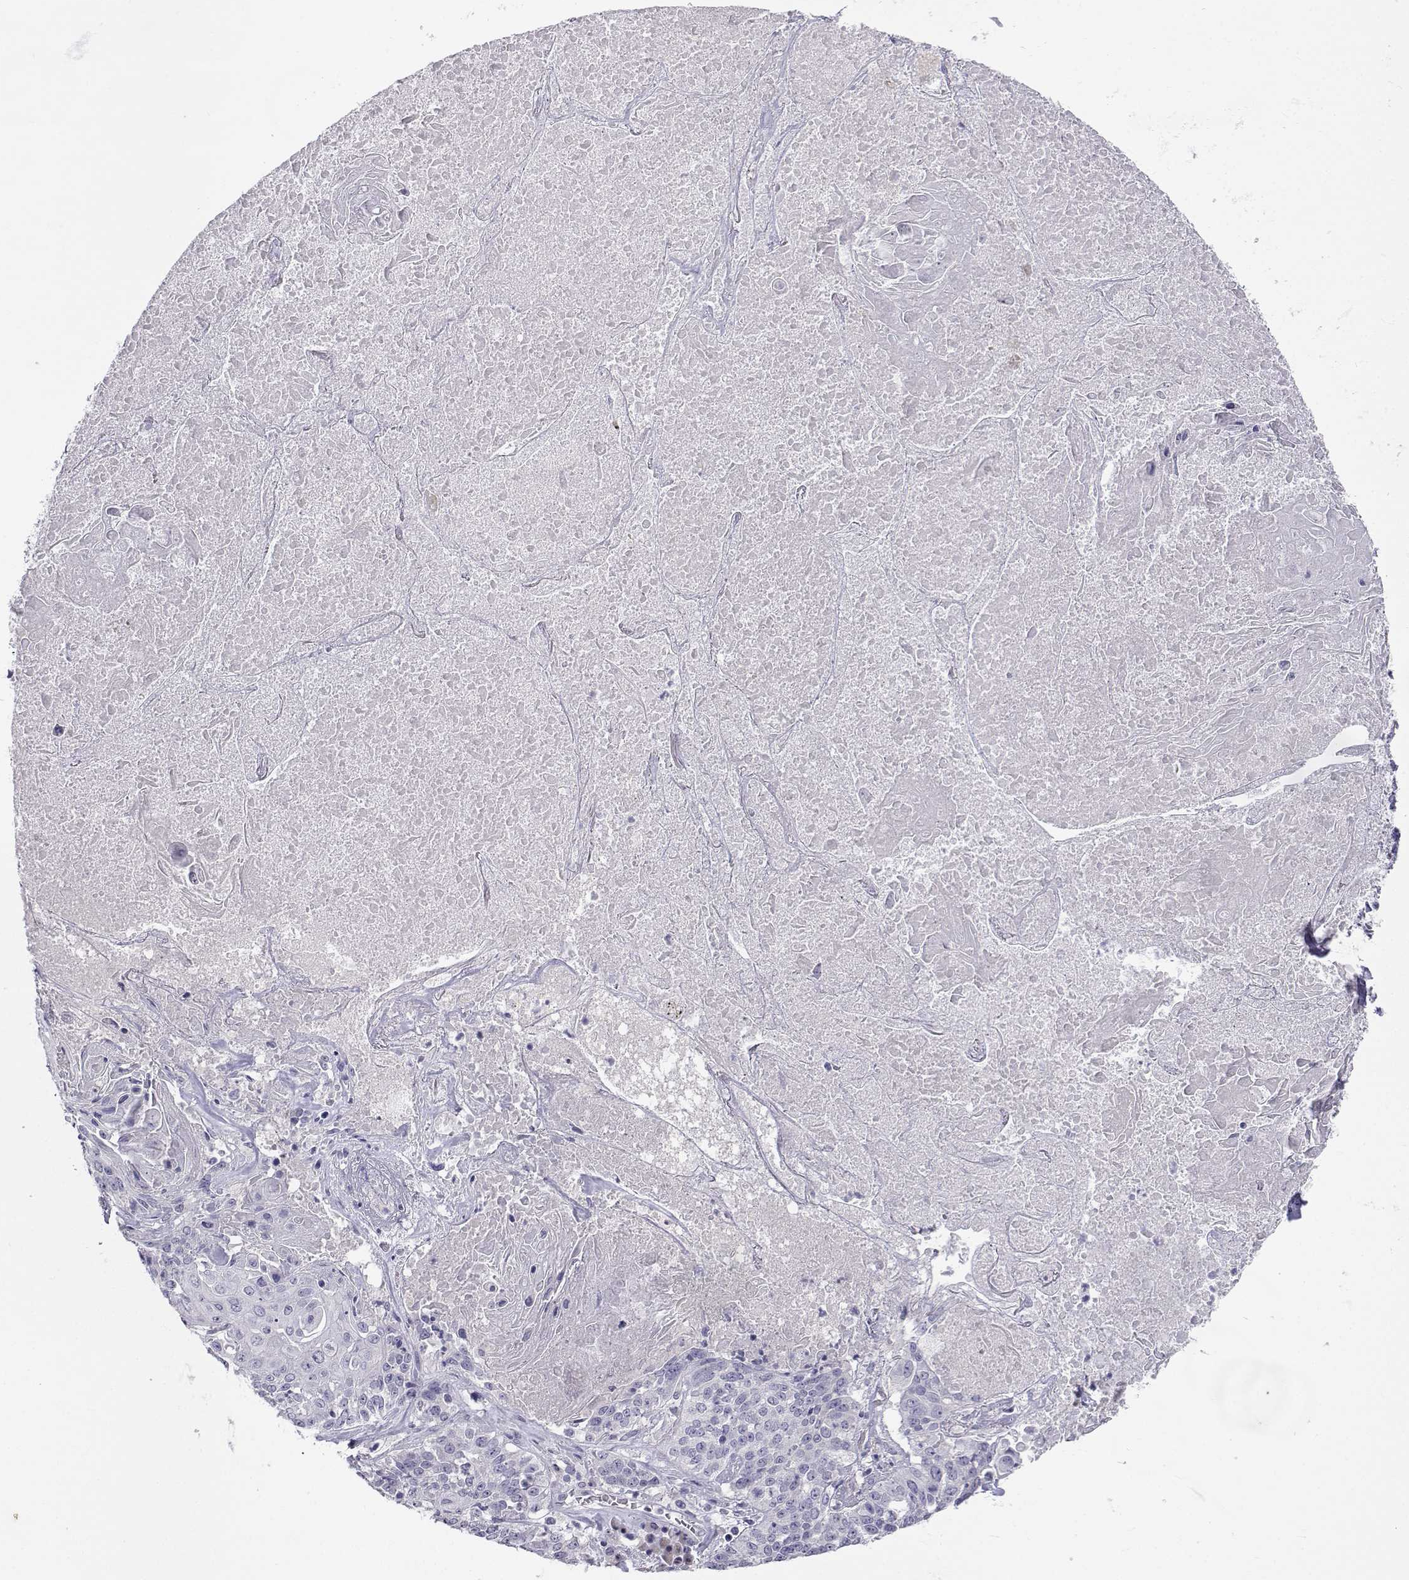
{"staining": {"intensity": "negative", "quantity": "none", "location": "none"}, "tissue": "lung cancer", "cell_type": "Tumor cells", "image_type": "cancer", "snomed": [{"axis": "morphology", "description": "Squamous cell carcinoma, NOS"}, {"axis": "topography", "description": "Lung"}], "caption": "This is a histopathology image of immunohistochemistry staining of lung squamous cell carcinoma, which shows no staining in tumor cells.", "gene": "SLC6A3", "patient": {"sex": "male", "age": 64}}